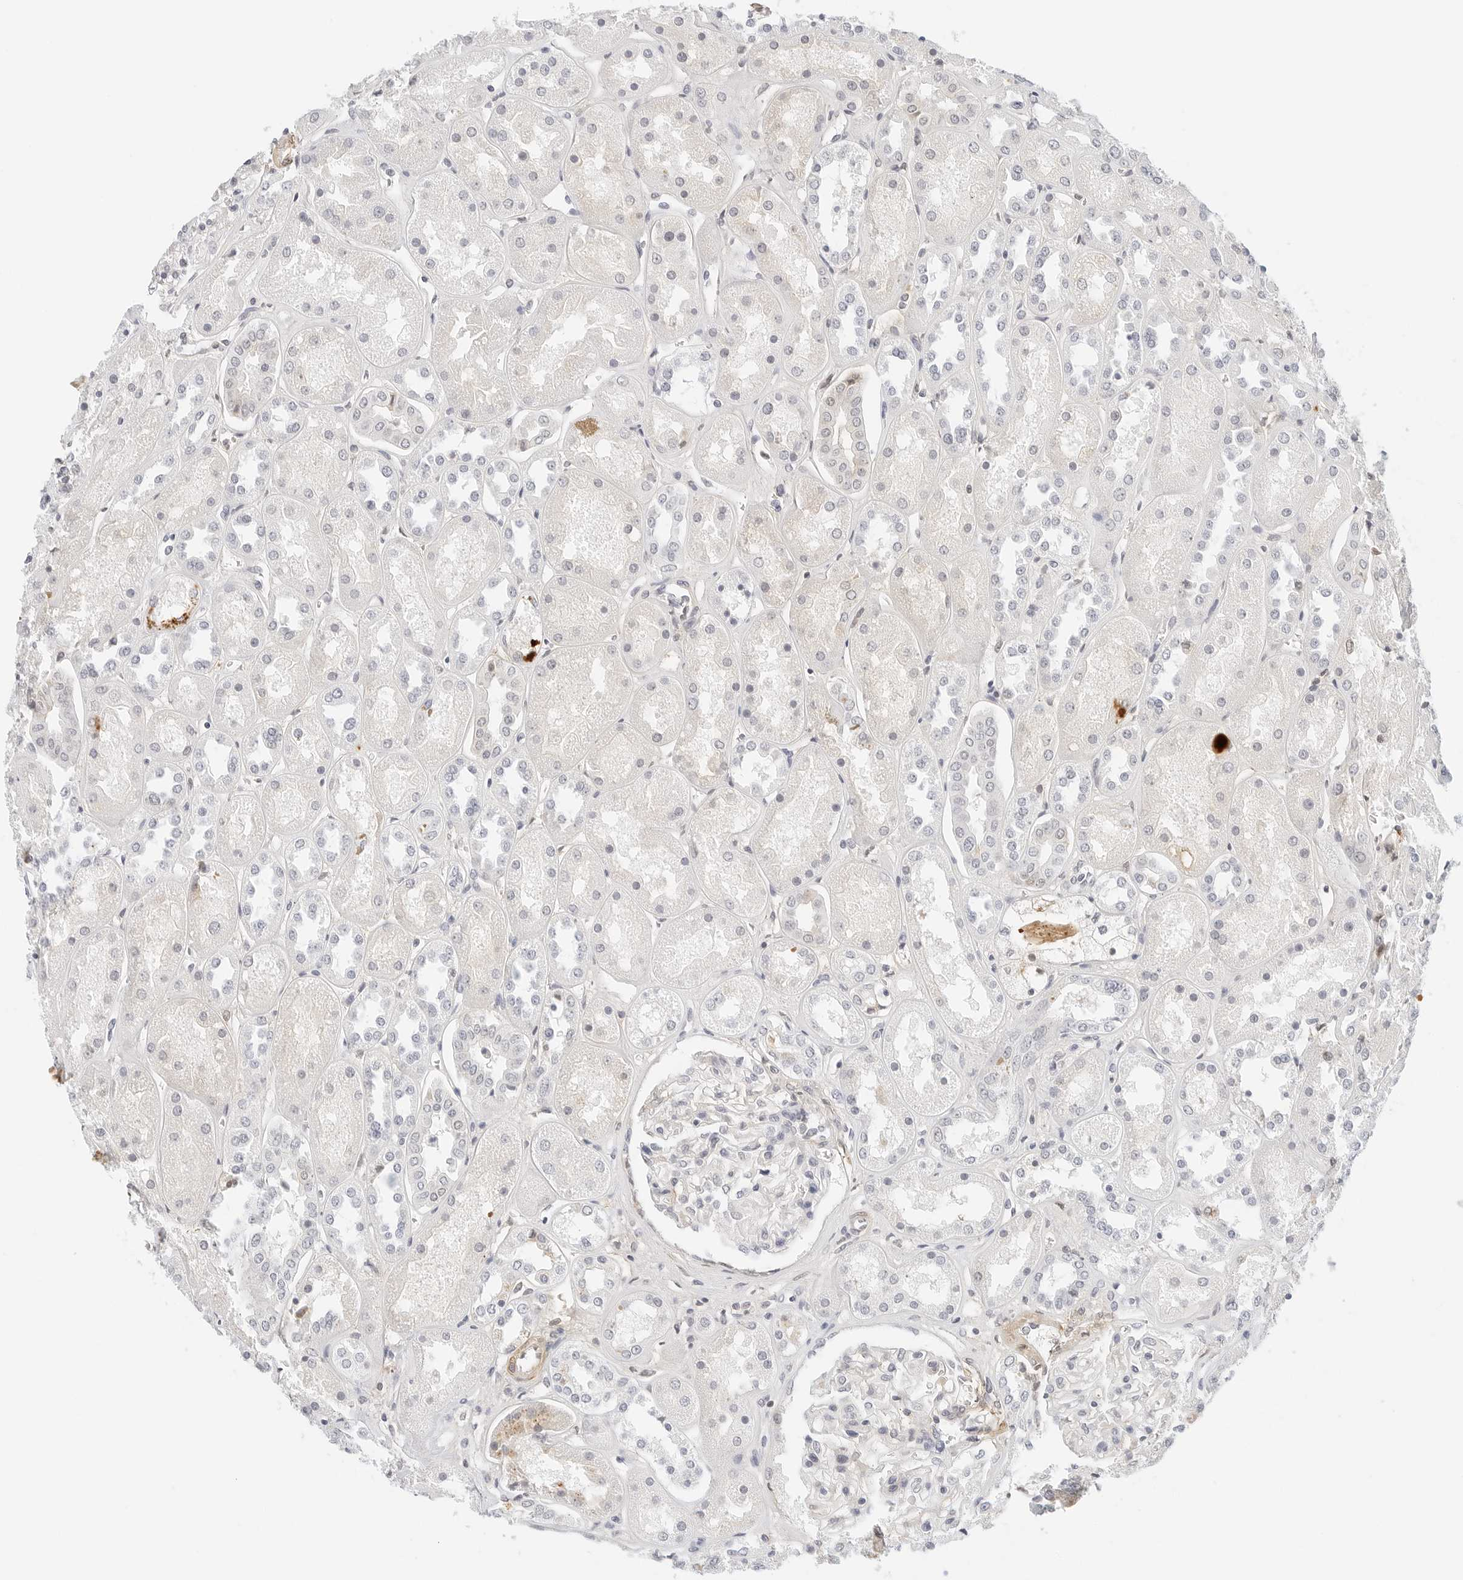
{"staining": {"intensity": "negative", "quantity": "none", "location": "none"}, "tissue": "kidney", "cell_type": "Cells in glomeruli", "image_type": "normal", "snomed": [{"axis": "morphology", "description": "Normal tissue, NOS"}, {"axis": "topography", "description": "Kidney"}], "caption": "Immunohistochemical staining of normal human kidney reveals no significant staining in cells in glomeruli. The staining is performed using DAB brown chromogen with nuclei counter-stained in using hematoxylin.", "gene": "PKDCC", "patient": {"sex": "male", "age": 70}}